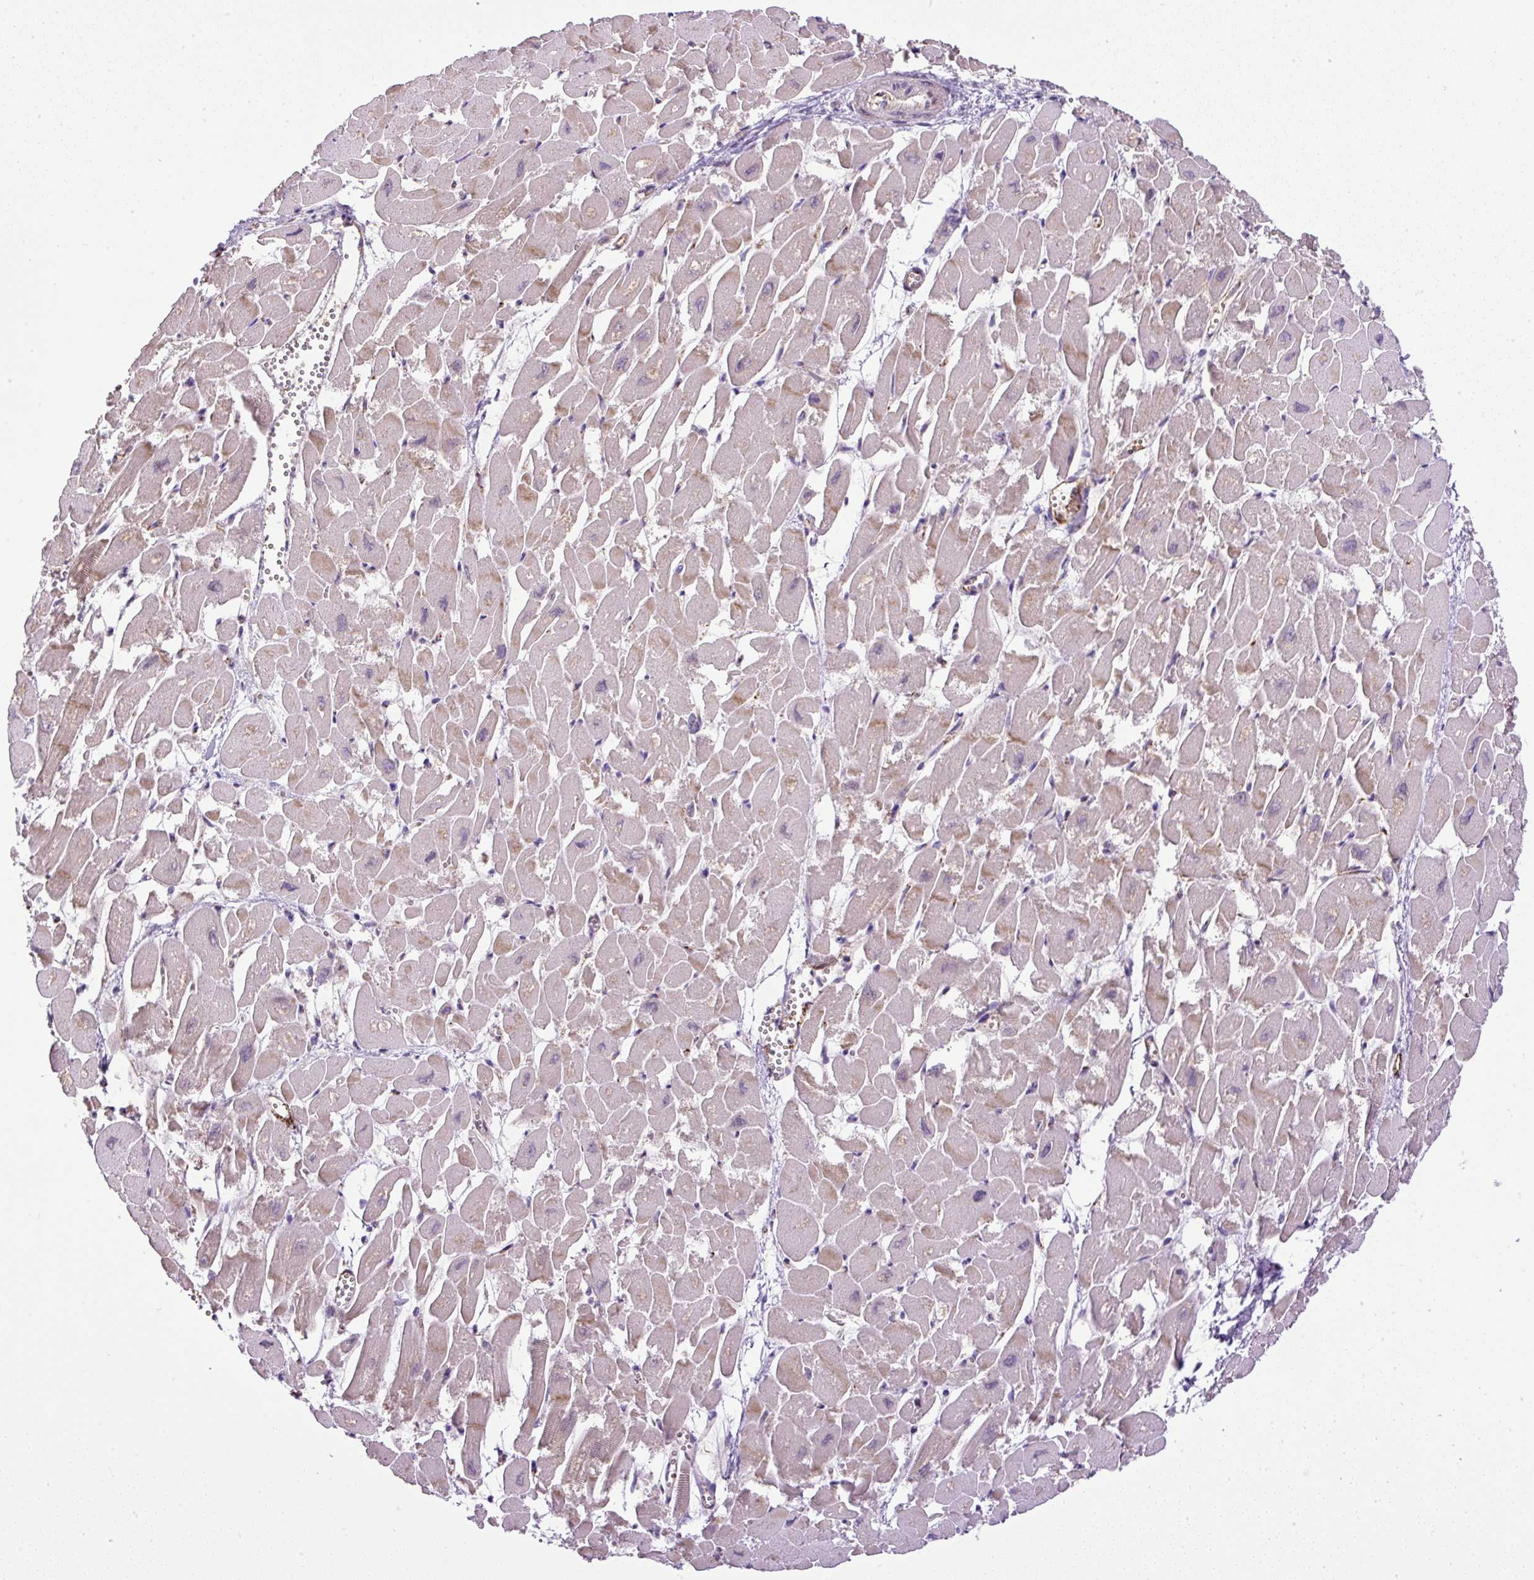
{"staining": {"intensity": "moderate", "quantity": "25%-75%", "location": "cytoplasmic/membranous"}, "tissue": "heart muscle", "cell_type": "Cardiomyocytes", "image_type": "normal", "snomed": [{"axis": "morphology", "description": "Normal tissue, NOS"}, {"axis": "topography", "description": "Heart"}], "caption": "The histopathology image shows immunohistochemical staining of benign heart muscle. There is moderate cytoplasmic/membranous expression is seen in about 25%-75% of cardiomyocytes. (brown staining indicates protein expression, while blue staining denotes nuclei).", "gene": "LEFTY1", "patient": {"sex": "male", "age": 54}}